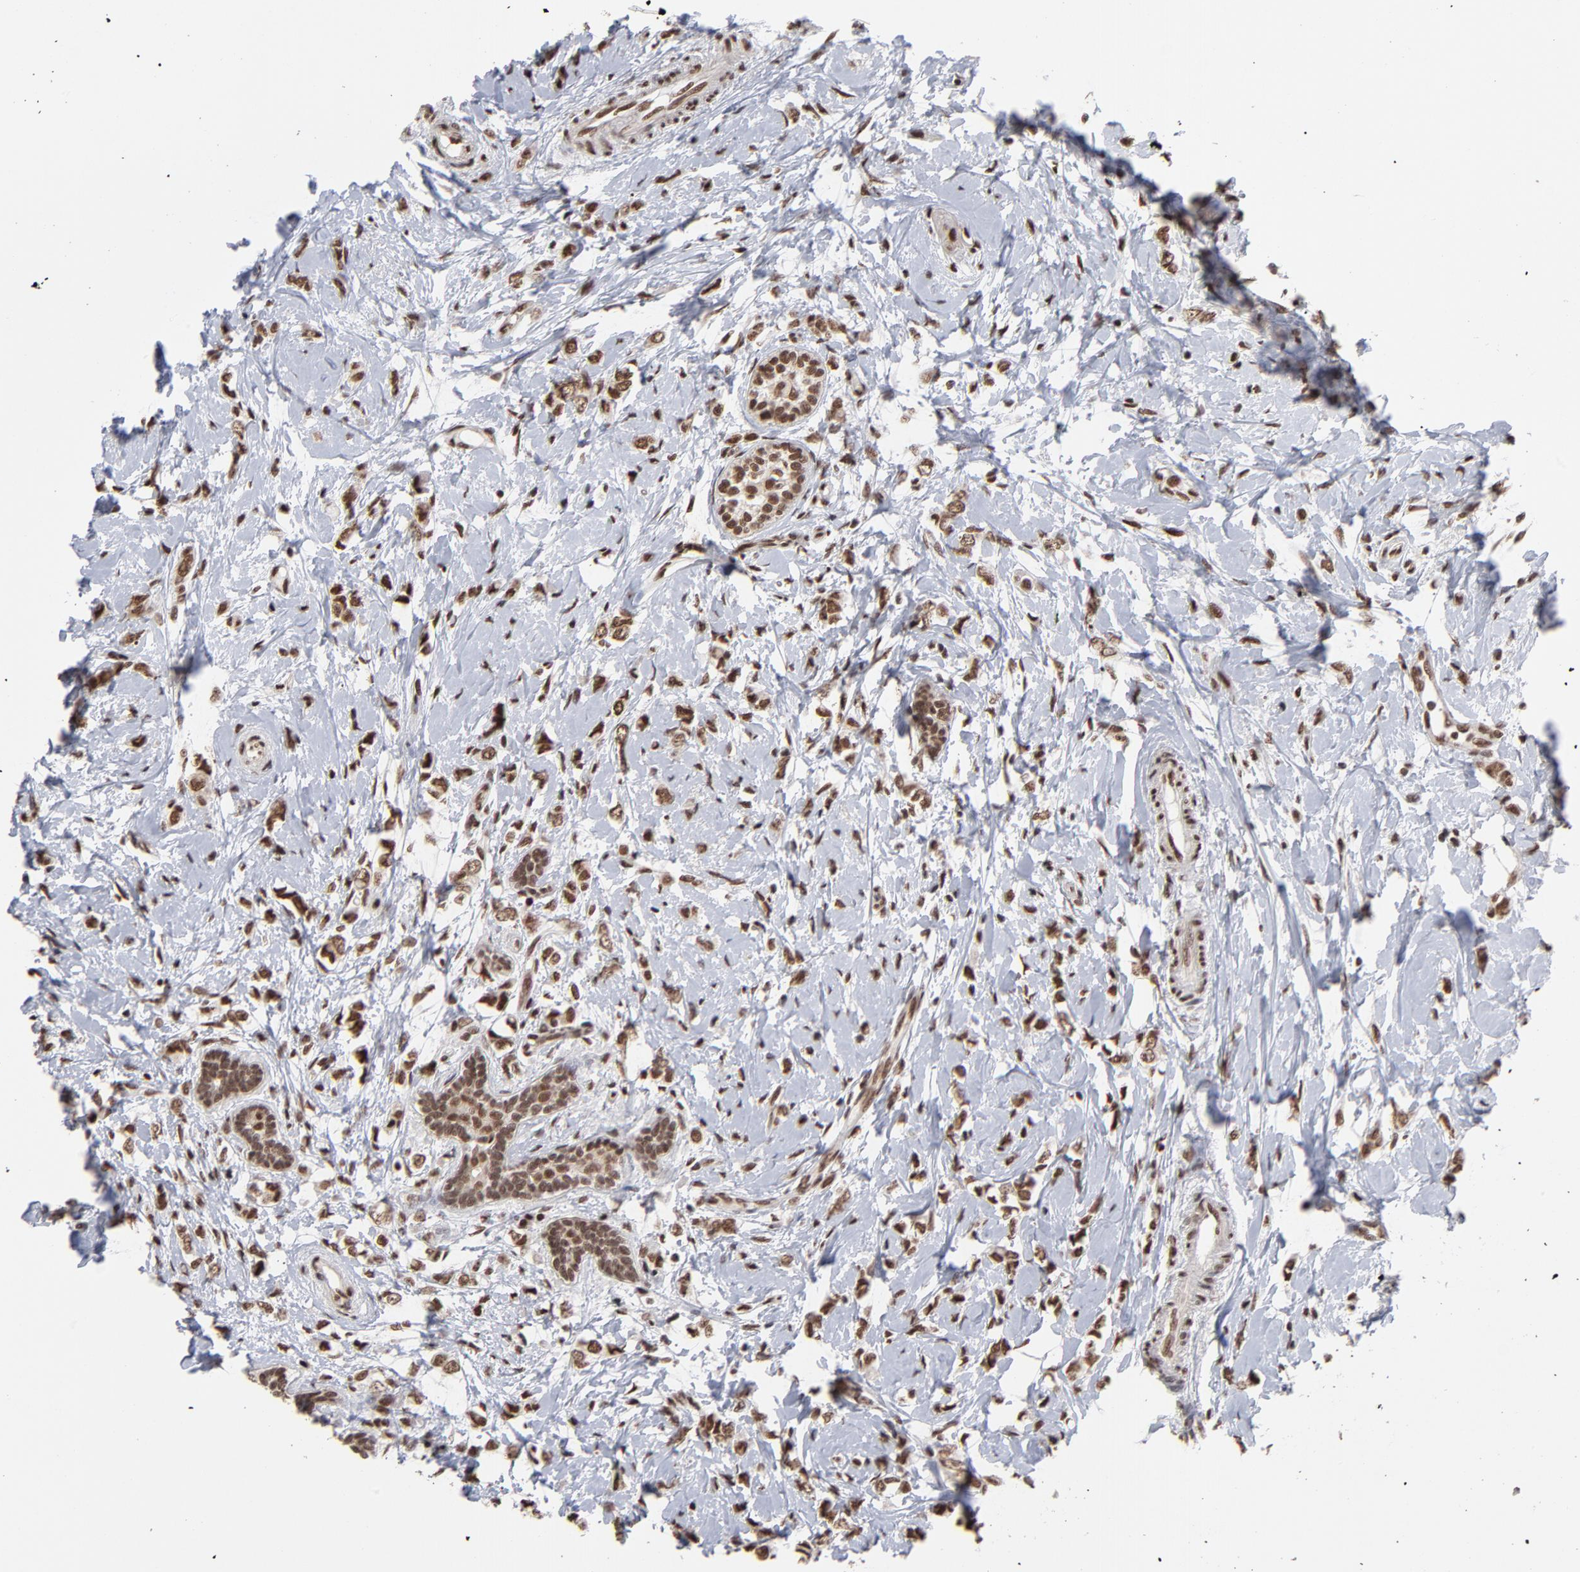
{"staining": {"intensity": "strong", "quantity": ">75%", "location": "cytoplasmic/membranous,nuclear"}, "tissue": "breast cancer", "cell_type": "Tumor cells", "image_type": "cancer", "snomed": [{"axis": "morphology", "description": "Normal tissue, NOS"}, {"axis": "morphology", "description": "Lobular carcinoma"}, {"axis": "topography", "description": "Breast"}], "caption": "The image reveals a brown stain indicating the presence of a protein in the cytoplasmic/membranous and nuclear of tumor cells in breast cancer.", "gene": "ZNF3", "patient": {"sex": "female", "age": 47}}